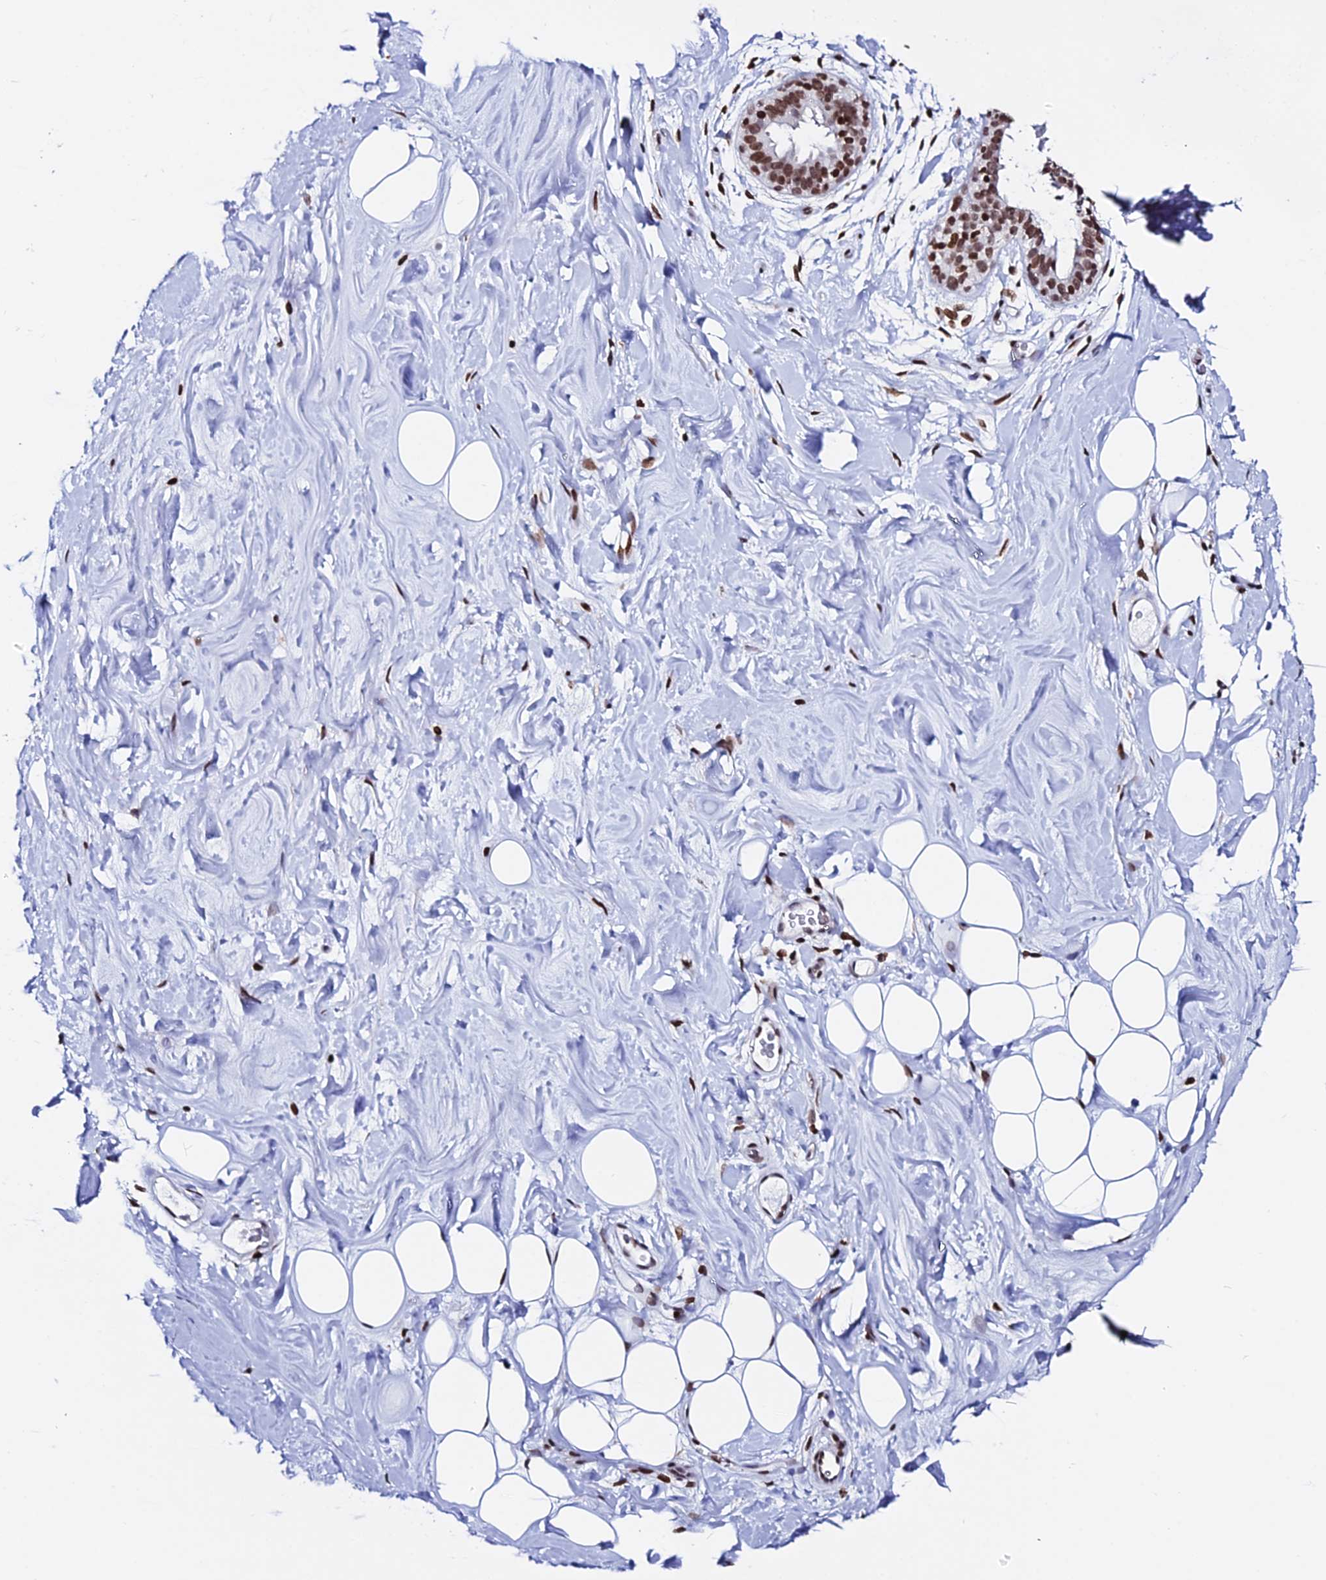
{"staining": {"intensity": "moderate", "quantity": ">75%", "location": "nuclear"}, "tissue": "adipose tissue", "cell_type": "Adipocytes", "image_type": "normal", "snomed": [{"axis": "morphology", "description": "Normal tissue, NOS"}, {"axis": "topography", "description": "Breast"}], "caption": "Brown immunohistochemical staining in benign adipose tissue reveals moderate nuclear positivity in approximately >75% of adipocytes. The protein of interest is shown in brown color, while the nuclei are stained blue.", "gene": "ENSG00000282988", "patient": {"sex": "female", "age": 26}}